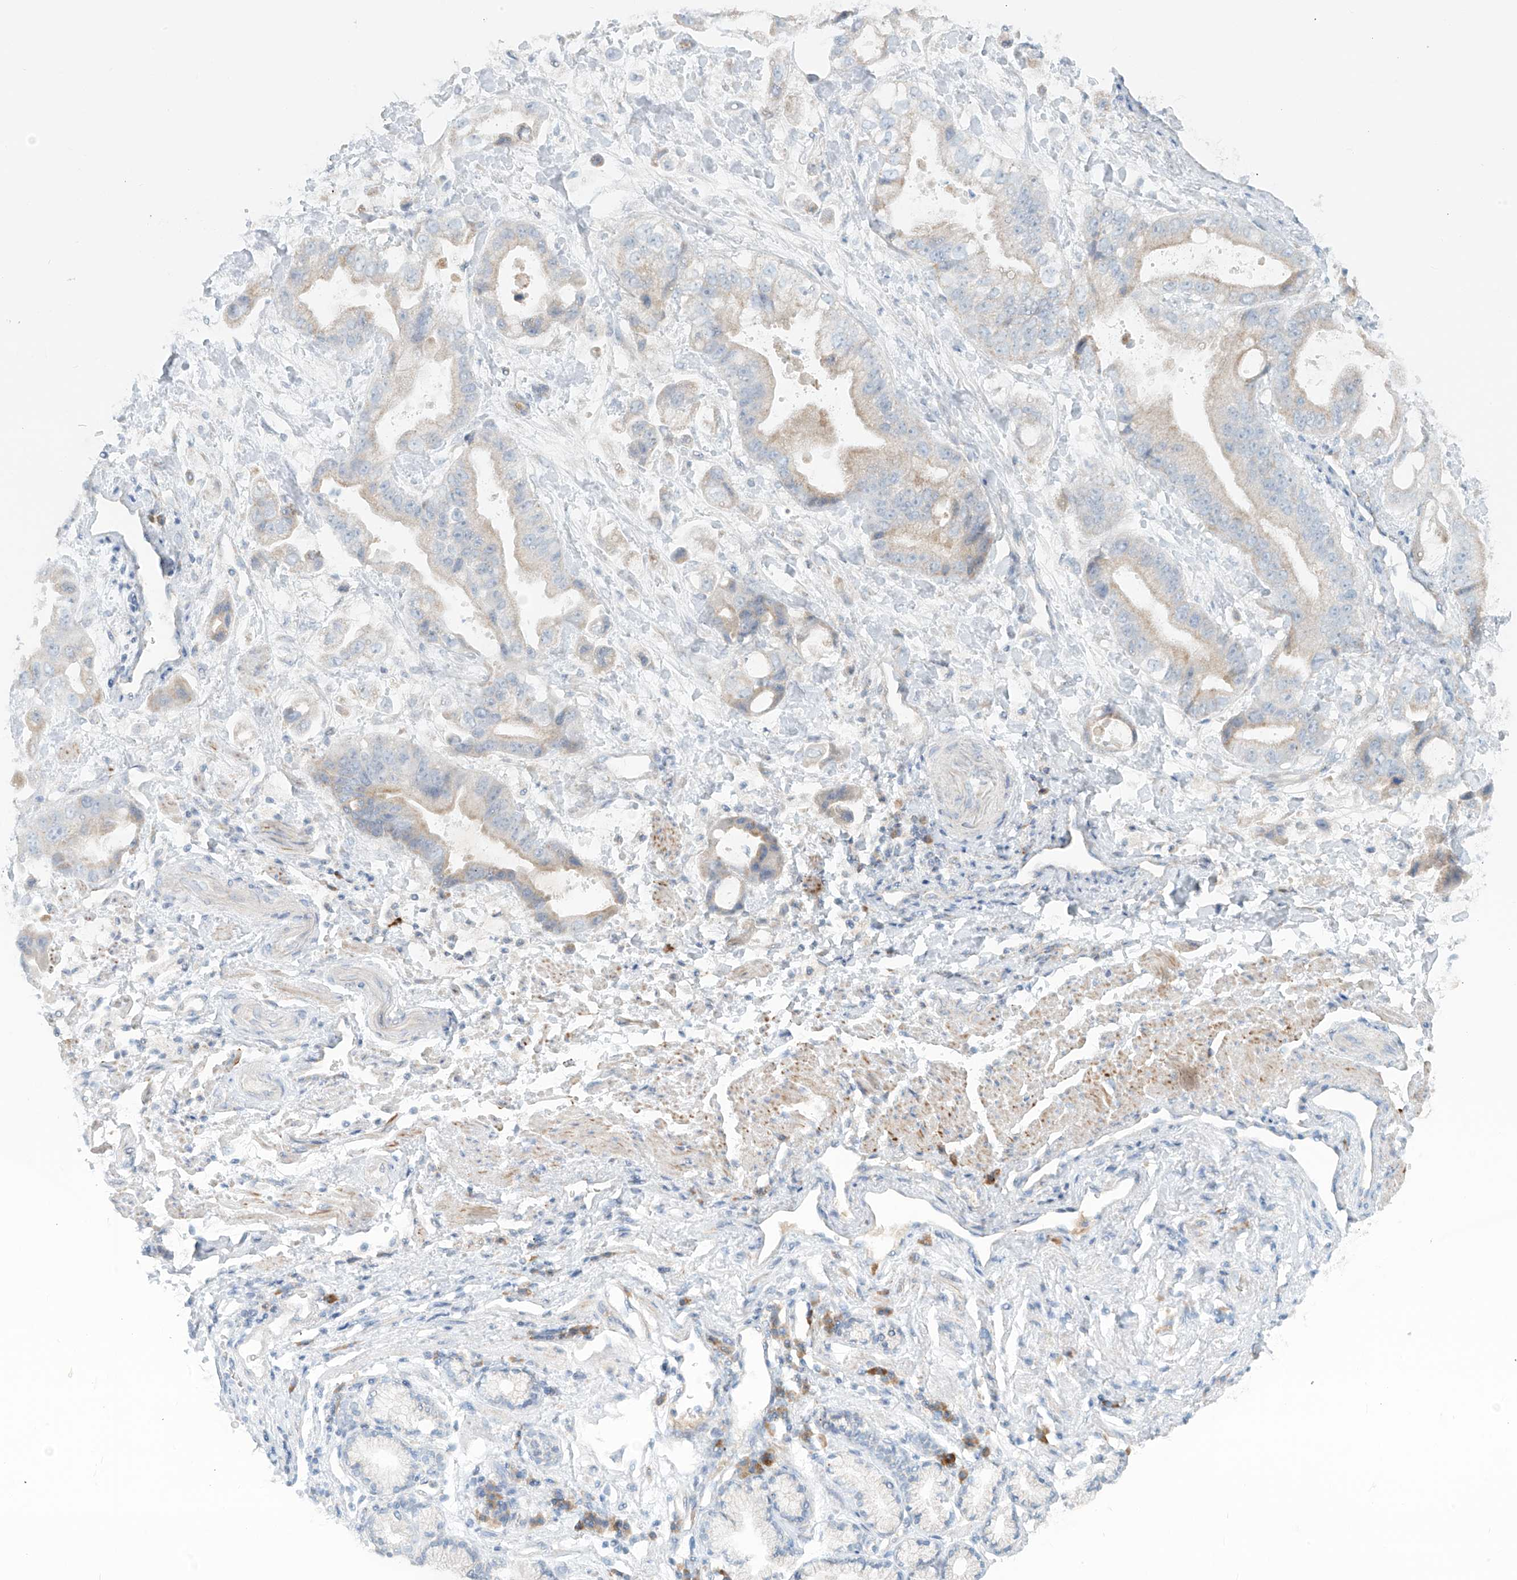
{"staining": {"intensity": "negative", "quantity": "none", "location": "none"}, "tissue": "stomach cancer", "cell_type": "Tumor cells", "image_type": "cancer", "snomed": [{"axis": "morphology", "description": "Adenocarcinoma, NOS"}, {"axis": "topography", "description": "Stomach"}], "caption": "Tumor cells show no significant positivity in adenocarcinoma (stomach).", "gene": "UST", "patient": {"sex": "male", "age": 62}}